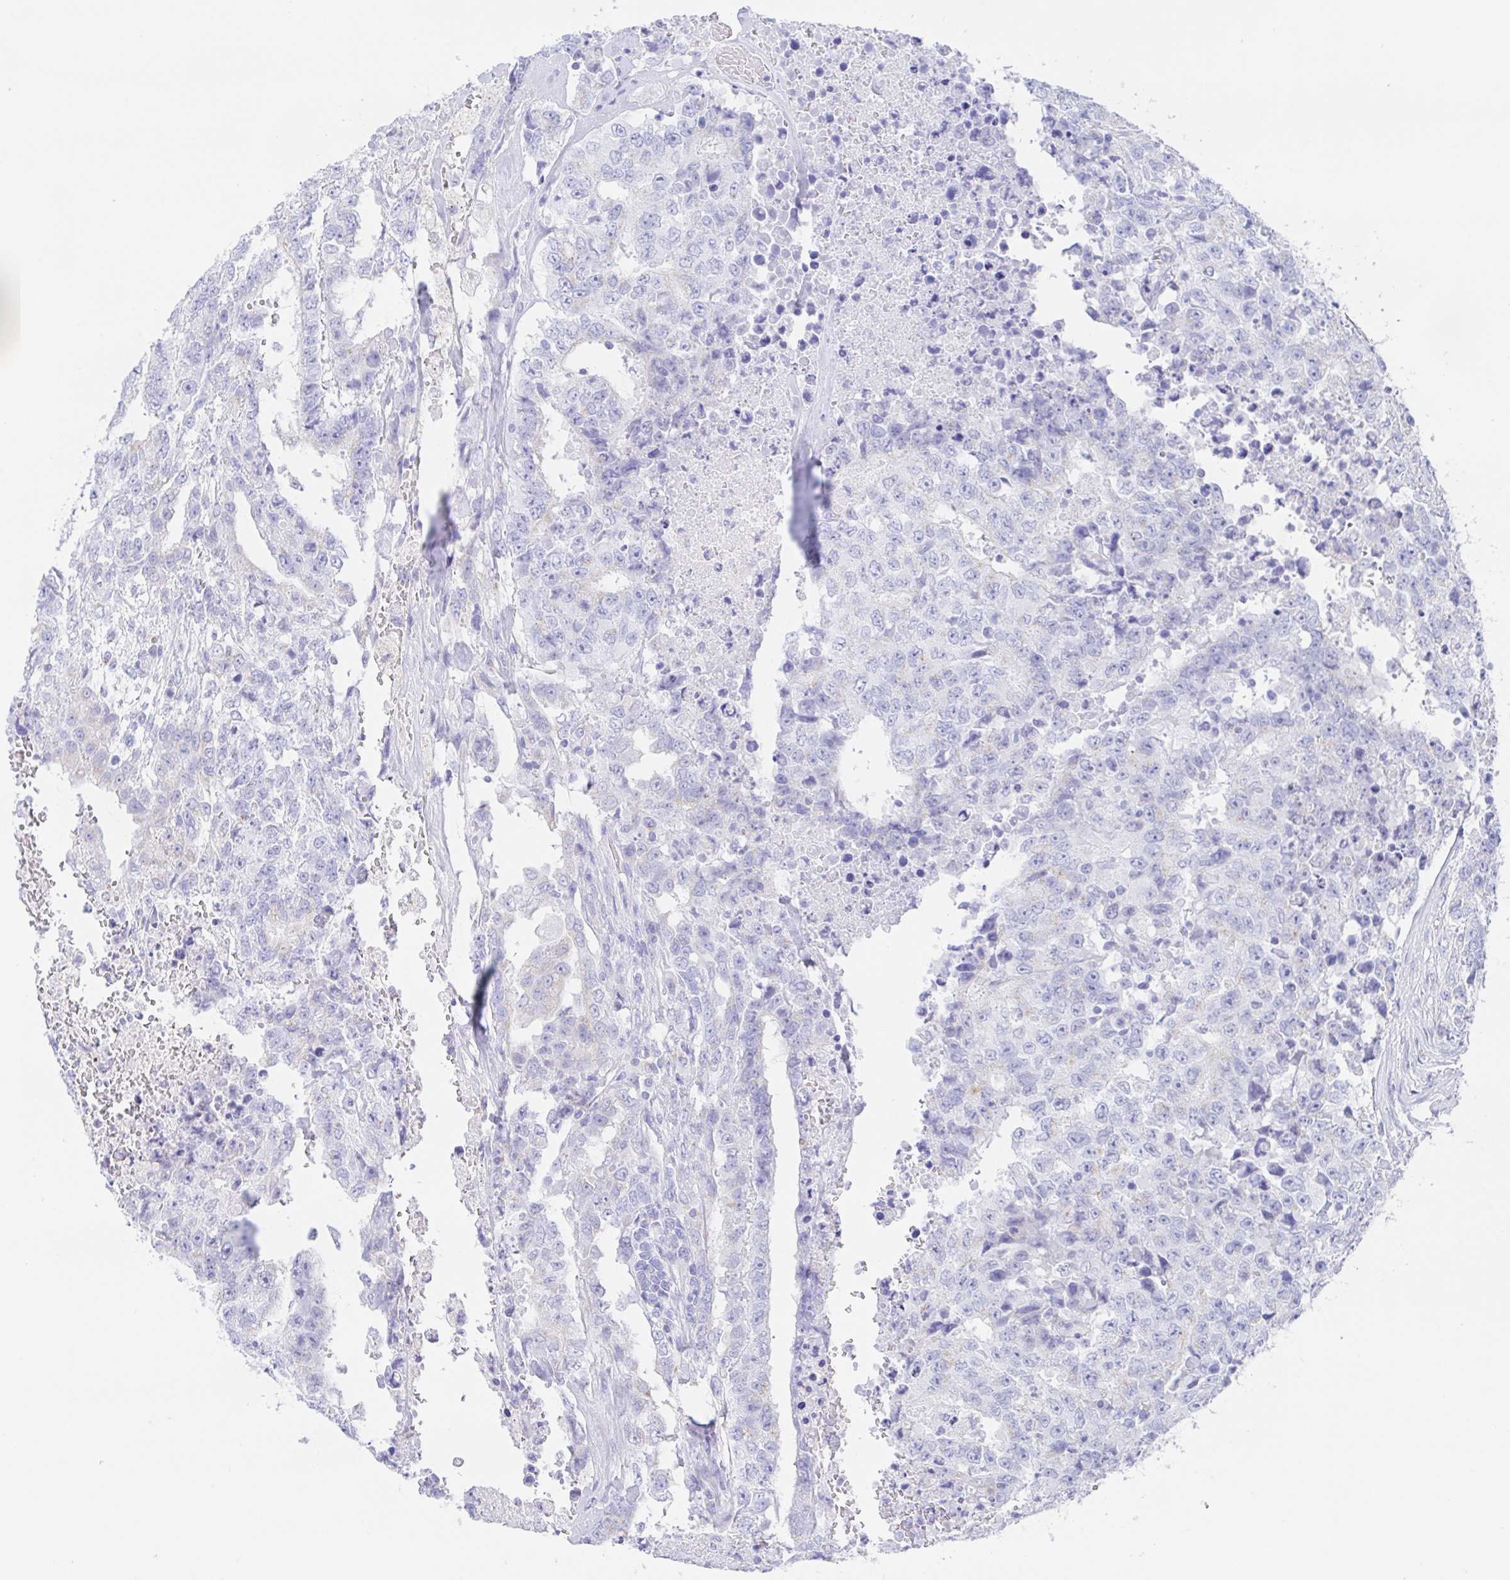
{"staining": {"intensity": "negative", "quantity": "none", "location": "none"}, "tissue": "testis cancer", "cell_type": "Tumor cells", "image_type": "cancer", "snomed": [{"axis": "morphology", "description": "Carcinoma, Embryonal, NOS"}, {"axis": "topography", "description": "Testis"}], "caption": "A high-resolution photomicrograph shows immunohistochemistry (IHC) staining of testis embryonal carcinoma, which displays no significant expression in tumor cells.", "gene": "SCG3", "patient": {"sex": "male", "age": 24}}